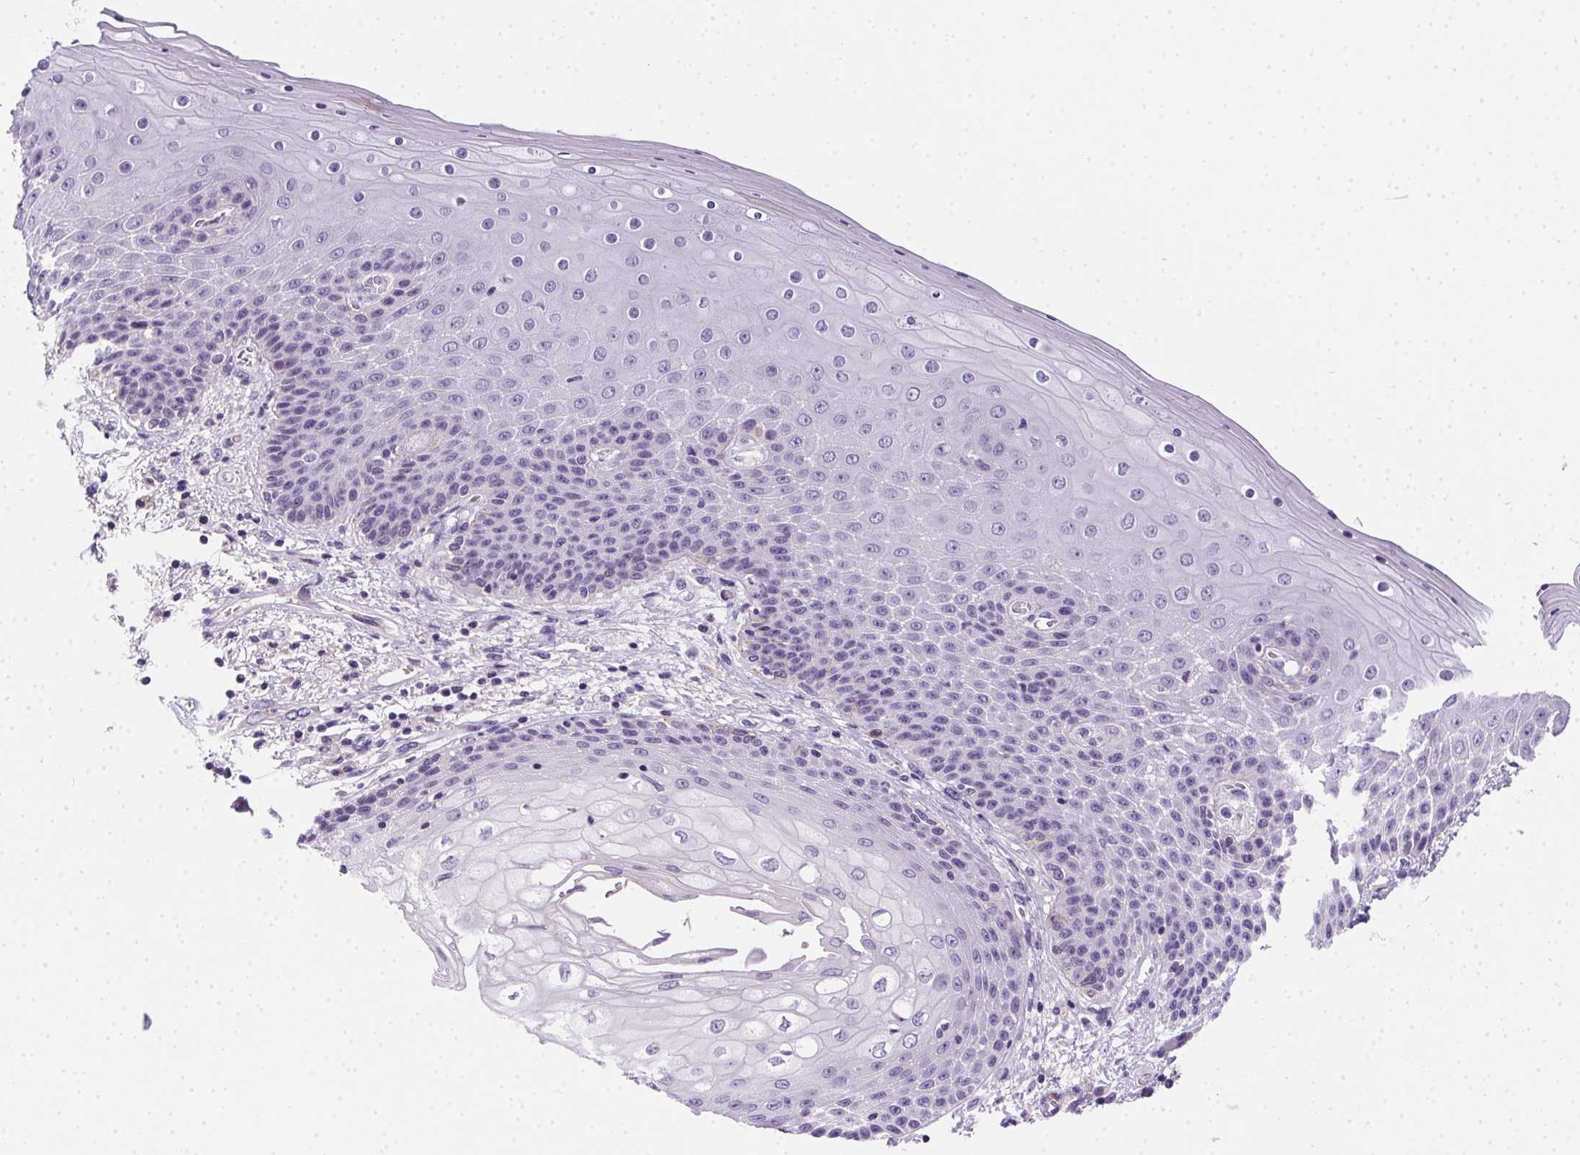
{"staining": {"intensity": "negative", "quantity": "none", "location": "none"}, "tissue": "skin", "cell_type": "Epidermal cells", "image_type": "normal", "snomed": [{"axis": "morphology", "description": "Normal tissue, NOS"}, {"axis": "topography", "description": "Anal"}], "caption": "Immunohistochemical staining of normal human skin shows no significant expression in epidermal cells.", "gene": "SSTR4", "patient": {"sex": "female", "age": 46}}